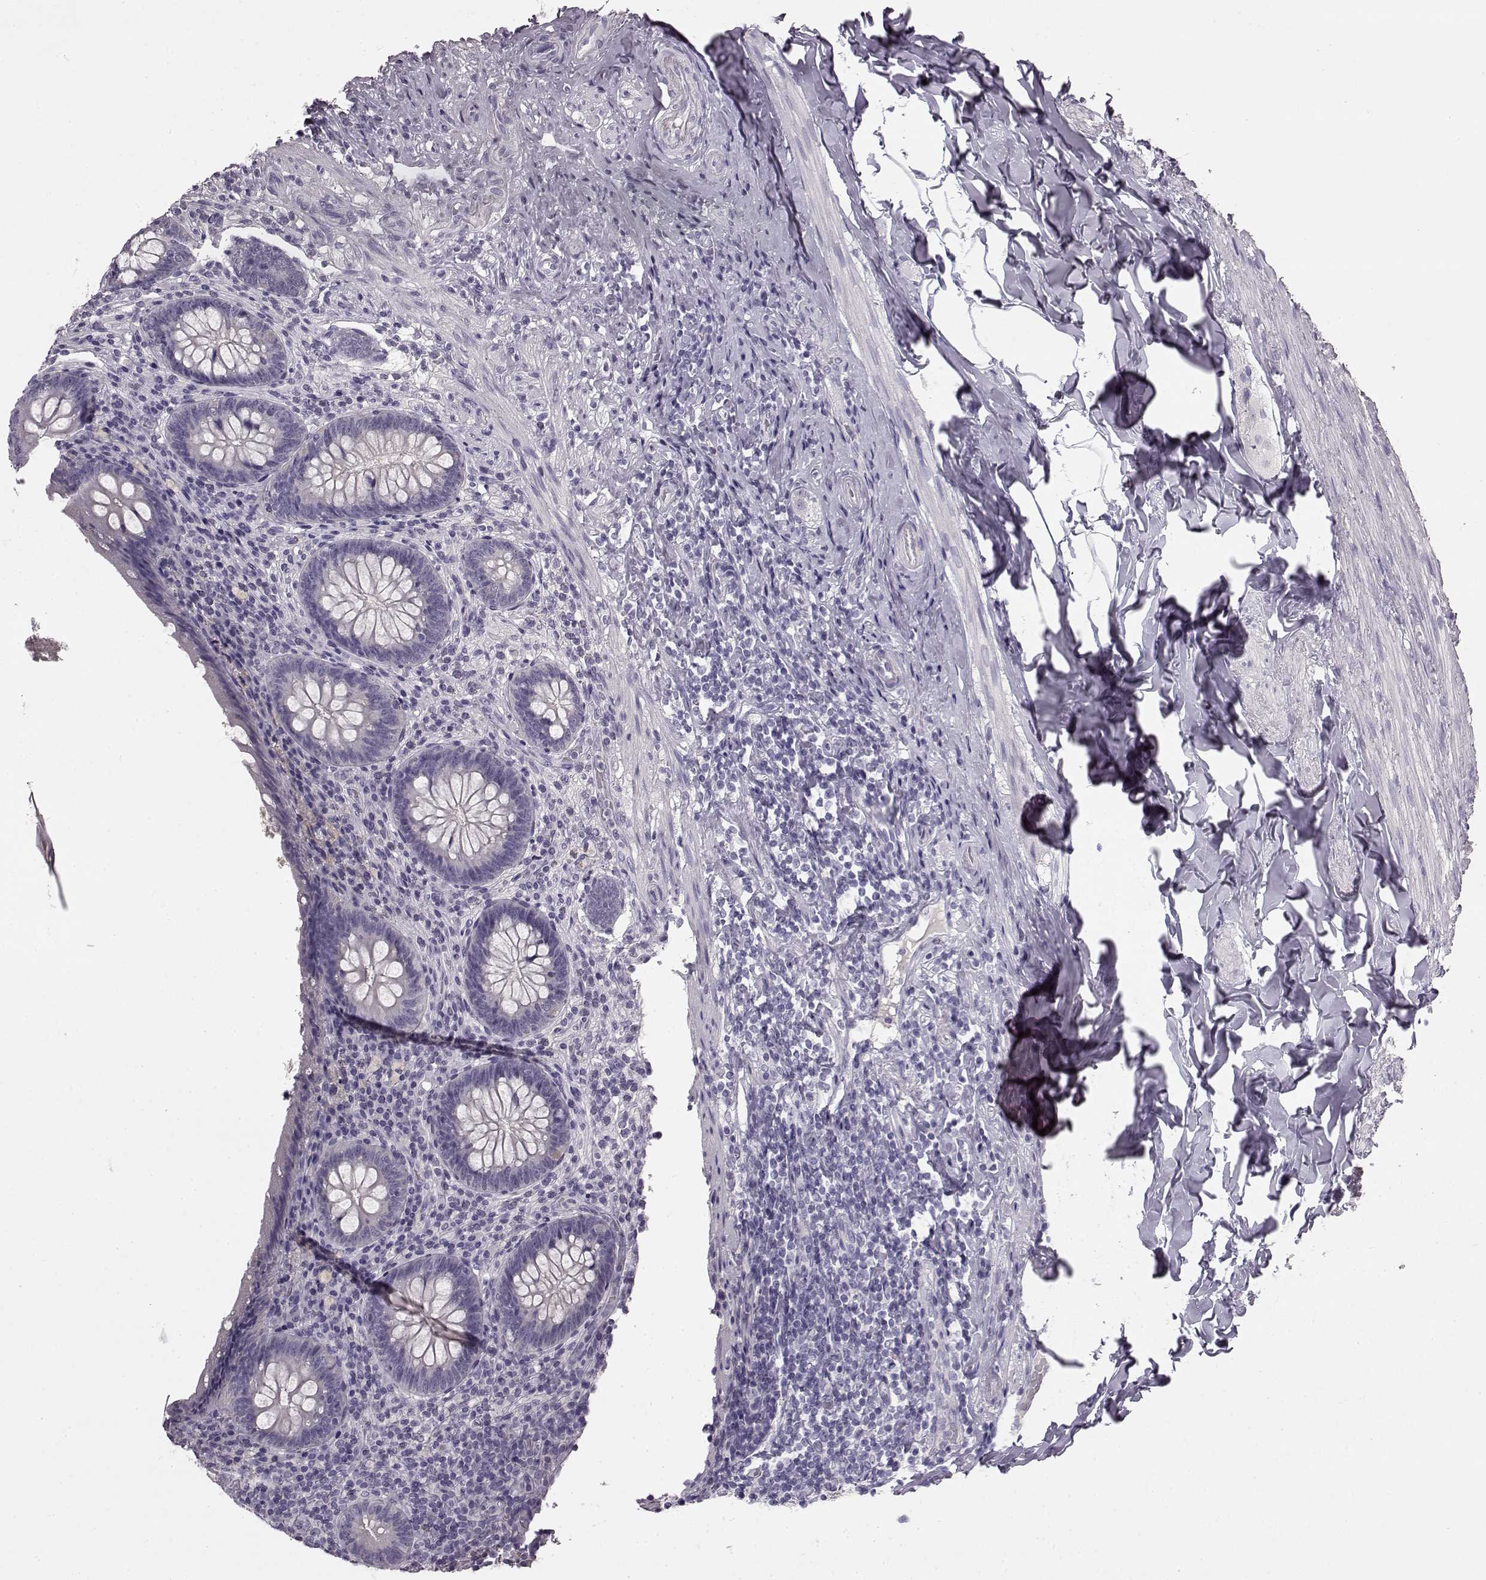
{"staining": {"intensity": "negative", "quantity": "none", "location": "none"}, "tissue": "appendix", "cell_type": "Glandular cells", "image_type": "normal", "snomed": [{"axis": "morphology", "description": "Normal tissue, NOS"}, {"axis": "topography", "description": "Appendix"}], "caption": "Appendix was stained to show a protein in brown. There is no significant staining in glandular cells. (Stains: DAB immunohistochemistry with hematoxylin counter stain, Microscopy: brightfield microscopy at high magnification).", "gene": "KRT81", "patient": {"sex": "male", "age": 47}}